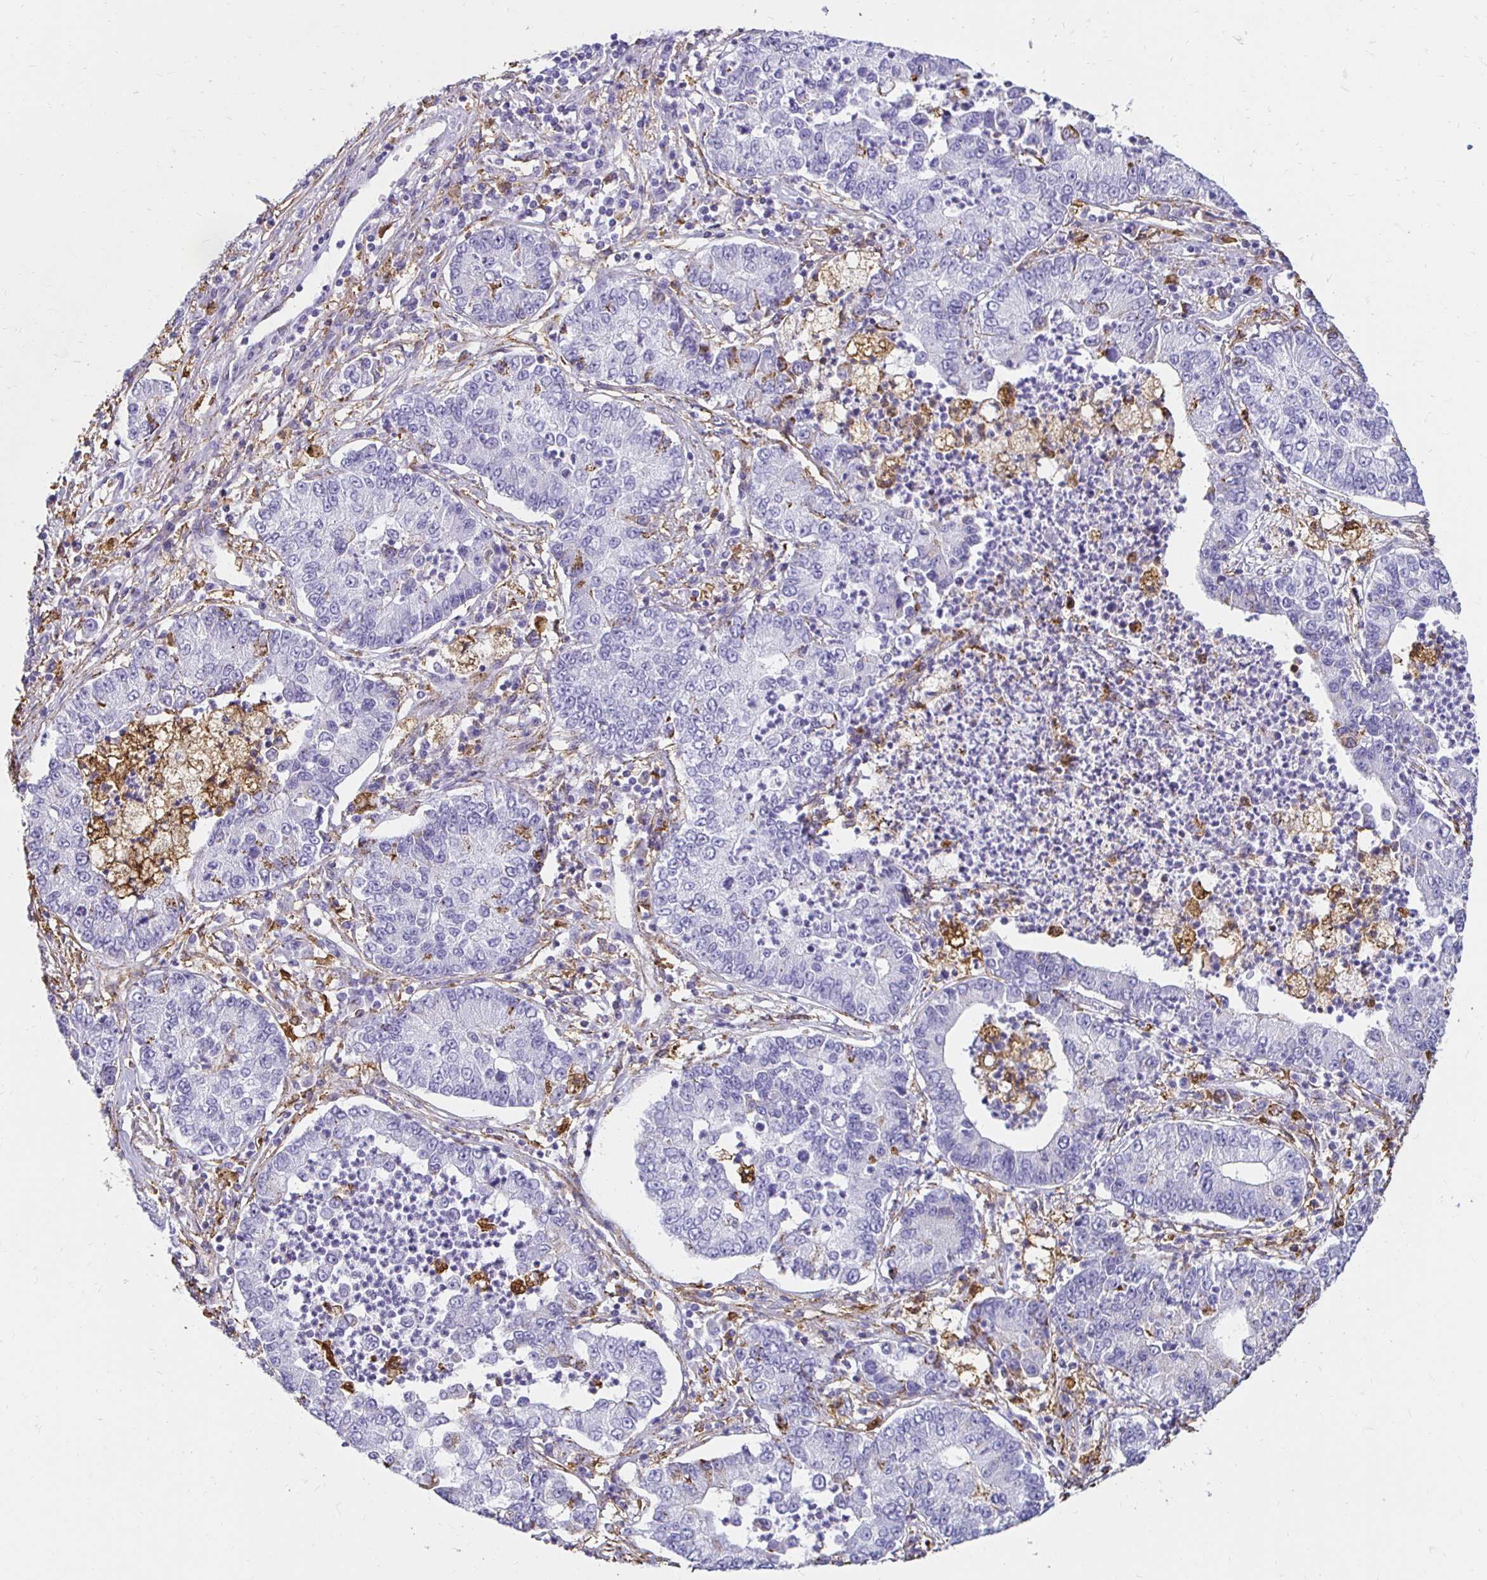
{"staining": {"intensity": "negative", "quantity": "none", "location": "none"}, "tissue": "lung cancer", "cell_type": "Tumor cells", "image_type": "cancer", "snomed": [{"axis": "morphology", "description": "Adenocarcinoma, NOS"}, {"axis": "topography", "description": "Lung"}], "caption": "The image displays no staining of tumor cells in lung adenocarcinoma.", "gene": "TAS1R3", "patient": {"sex": "female", "age": 57}}